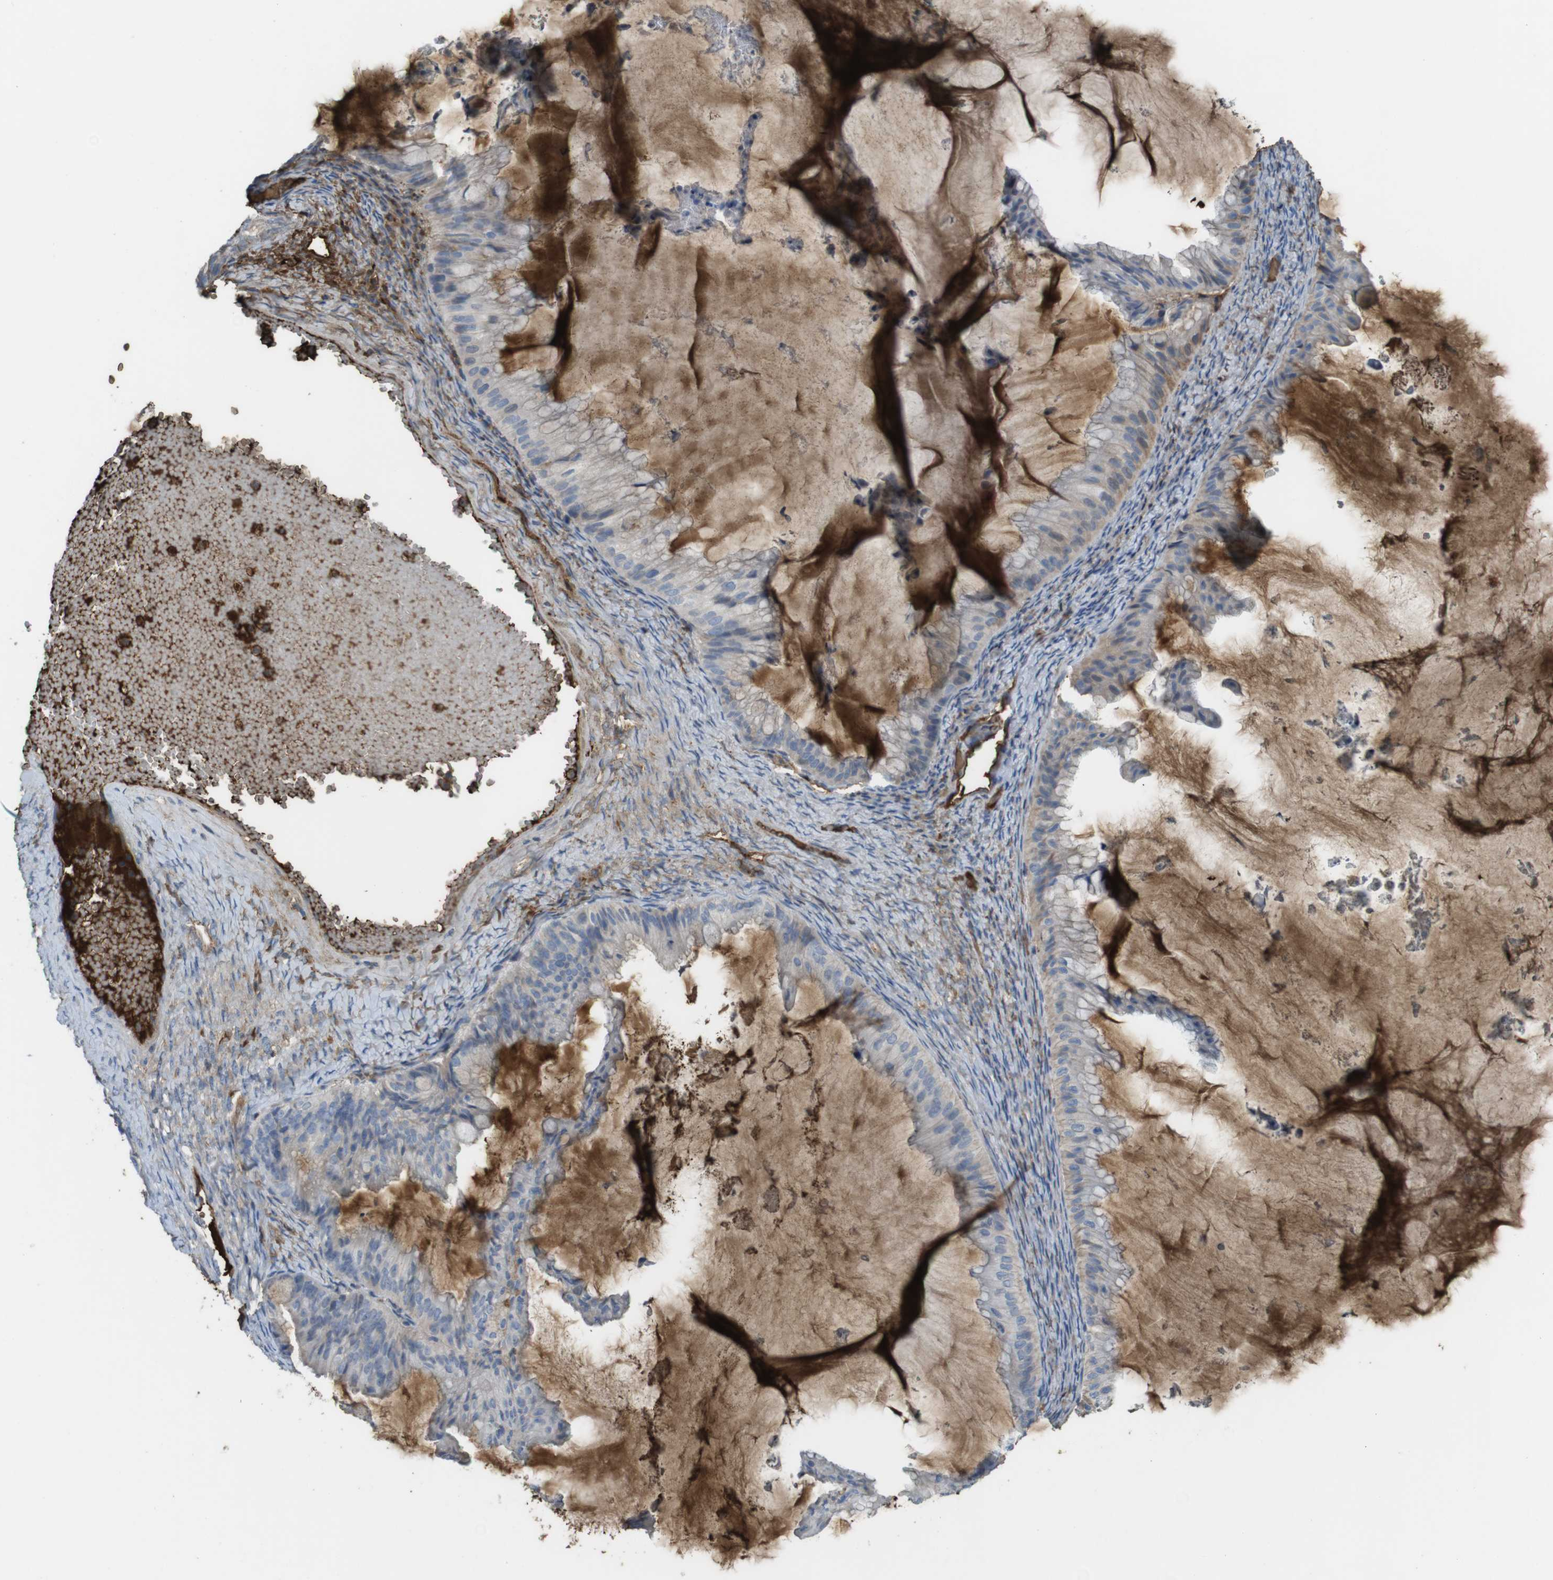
{"staining": {"intensity": "moderate", "quantity": "<25%", "location": "cytoplasmic/membranous"}, "tissue": "ovarian cancer", "cell_type": "Tumor cells", "image_type": "cancer", "snomed": [{"axis": "morphology", "description": "Cystadenocarcinoma, mucinous, NOS"}, {"axis": "topography", "description": "Ovary"}], "caption": "IHC of ovarian cancer (mucinous cystadenocarcinoma) exhibits low levels of moderate cytoplasmic/membranous expression in about <25% of tumor cells. (DAB (3,3'-diaminobenzidine) IHC with brightfield microscopy, high magnification).", "gene": "LTBP4", "patient": {"sex": "female", "age": 61}}